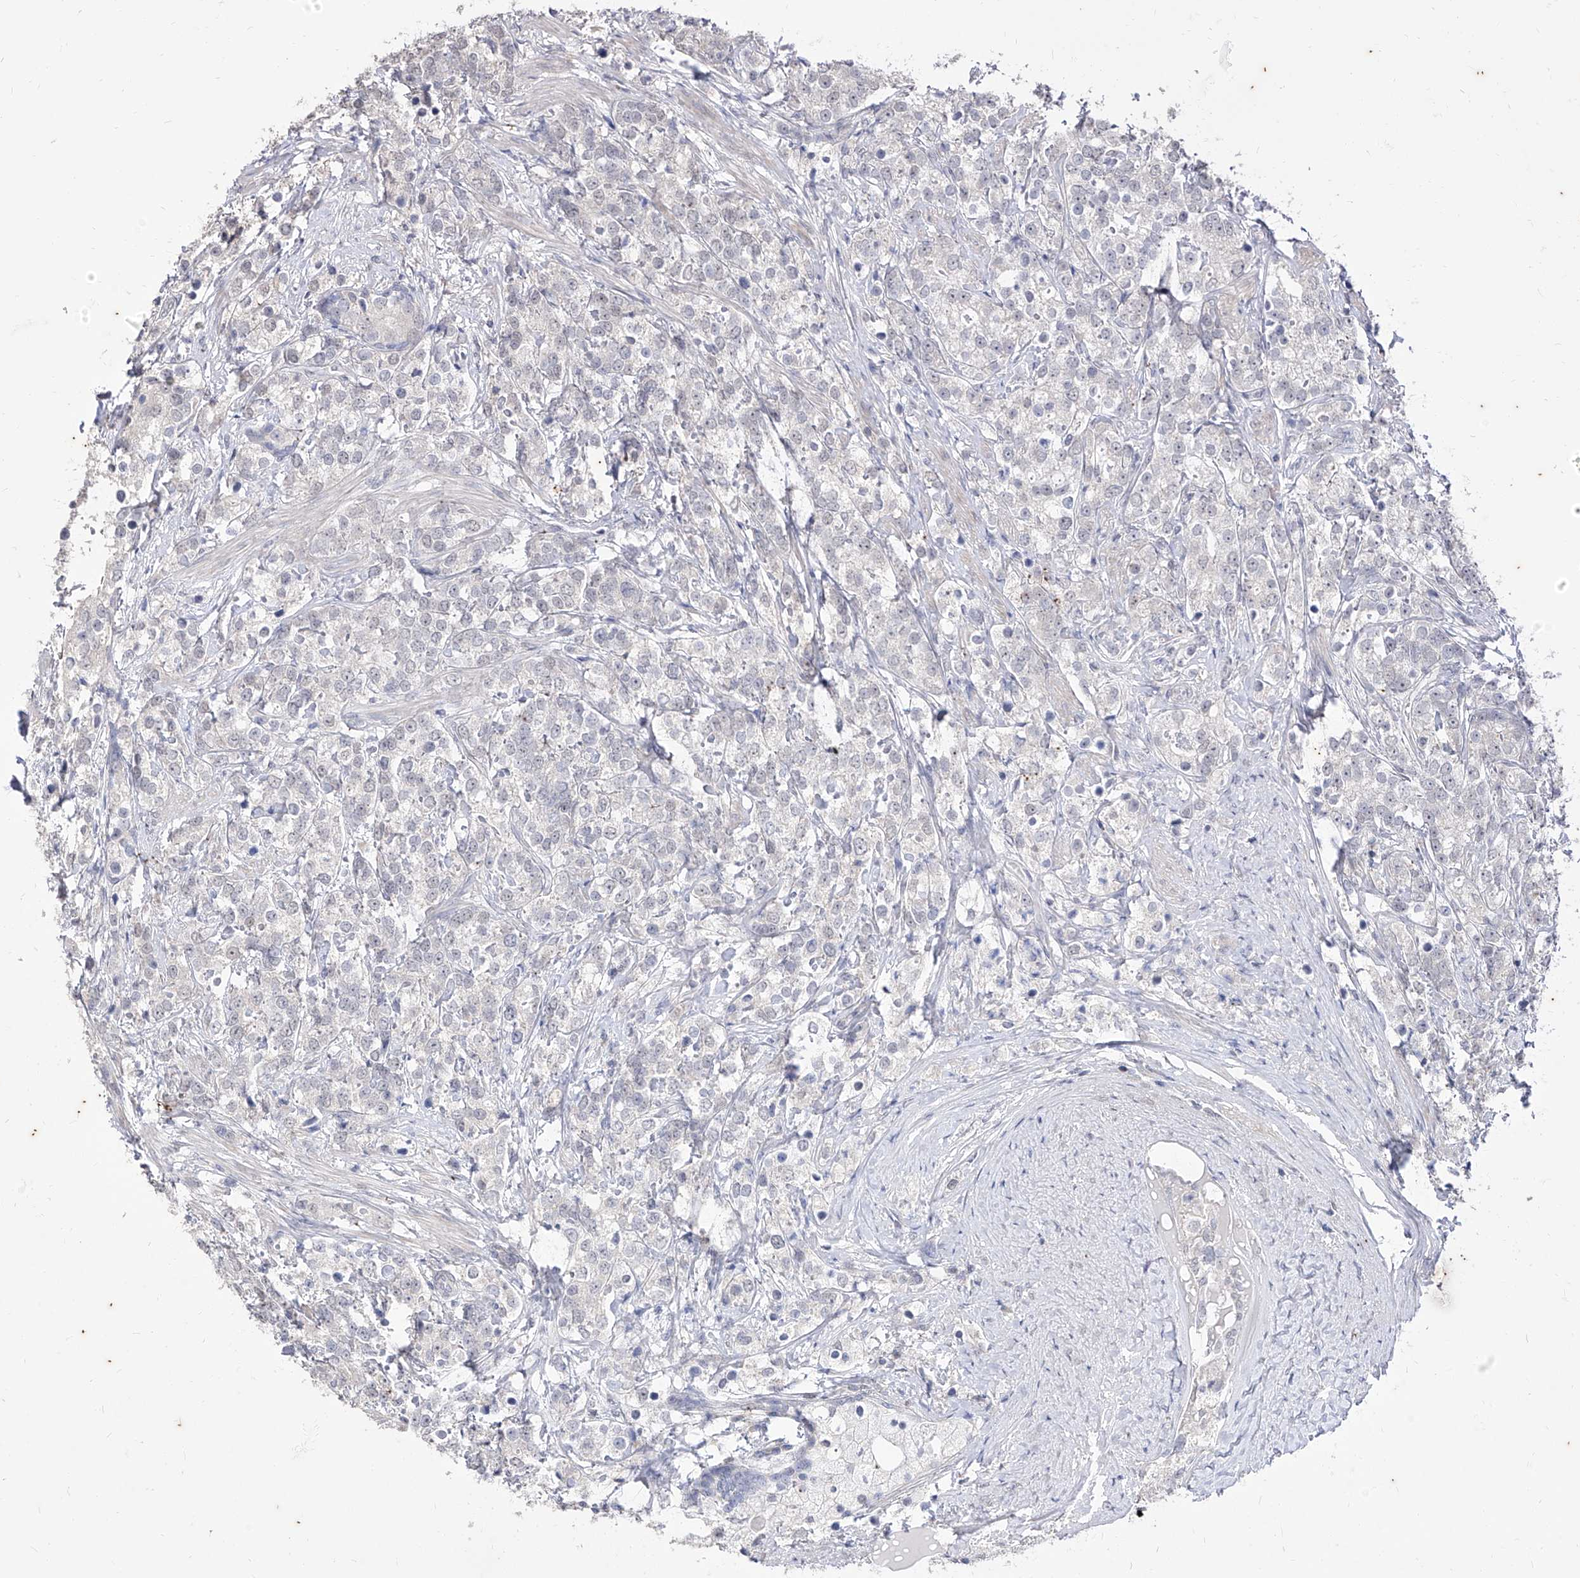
{"staining": {"intensity": "negative", "quantity": "none", "location": "none"}, "tissue": "prostate cancer", "cell_type": "Tumor cells", "image_type": "cancer", "snomed": [{"axis": "morphology", "description": "Adenocarcinoma, High grade"}, {"axis": "topography", "description": "Prostate"}], "caption": "Immunohistochemistry image of neoplastic tissue: high-grade adenocarcinoma (prostate) stained with DAB shows no significant protein positivity in tumor cells.", "gene": "PHF20L1", "patient": {"sex": "male", "age": 69}}